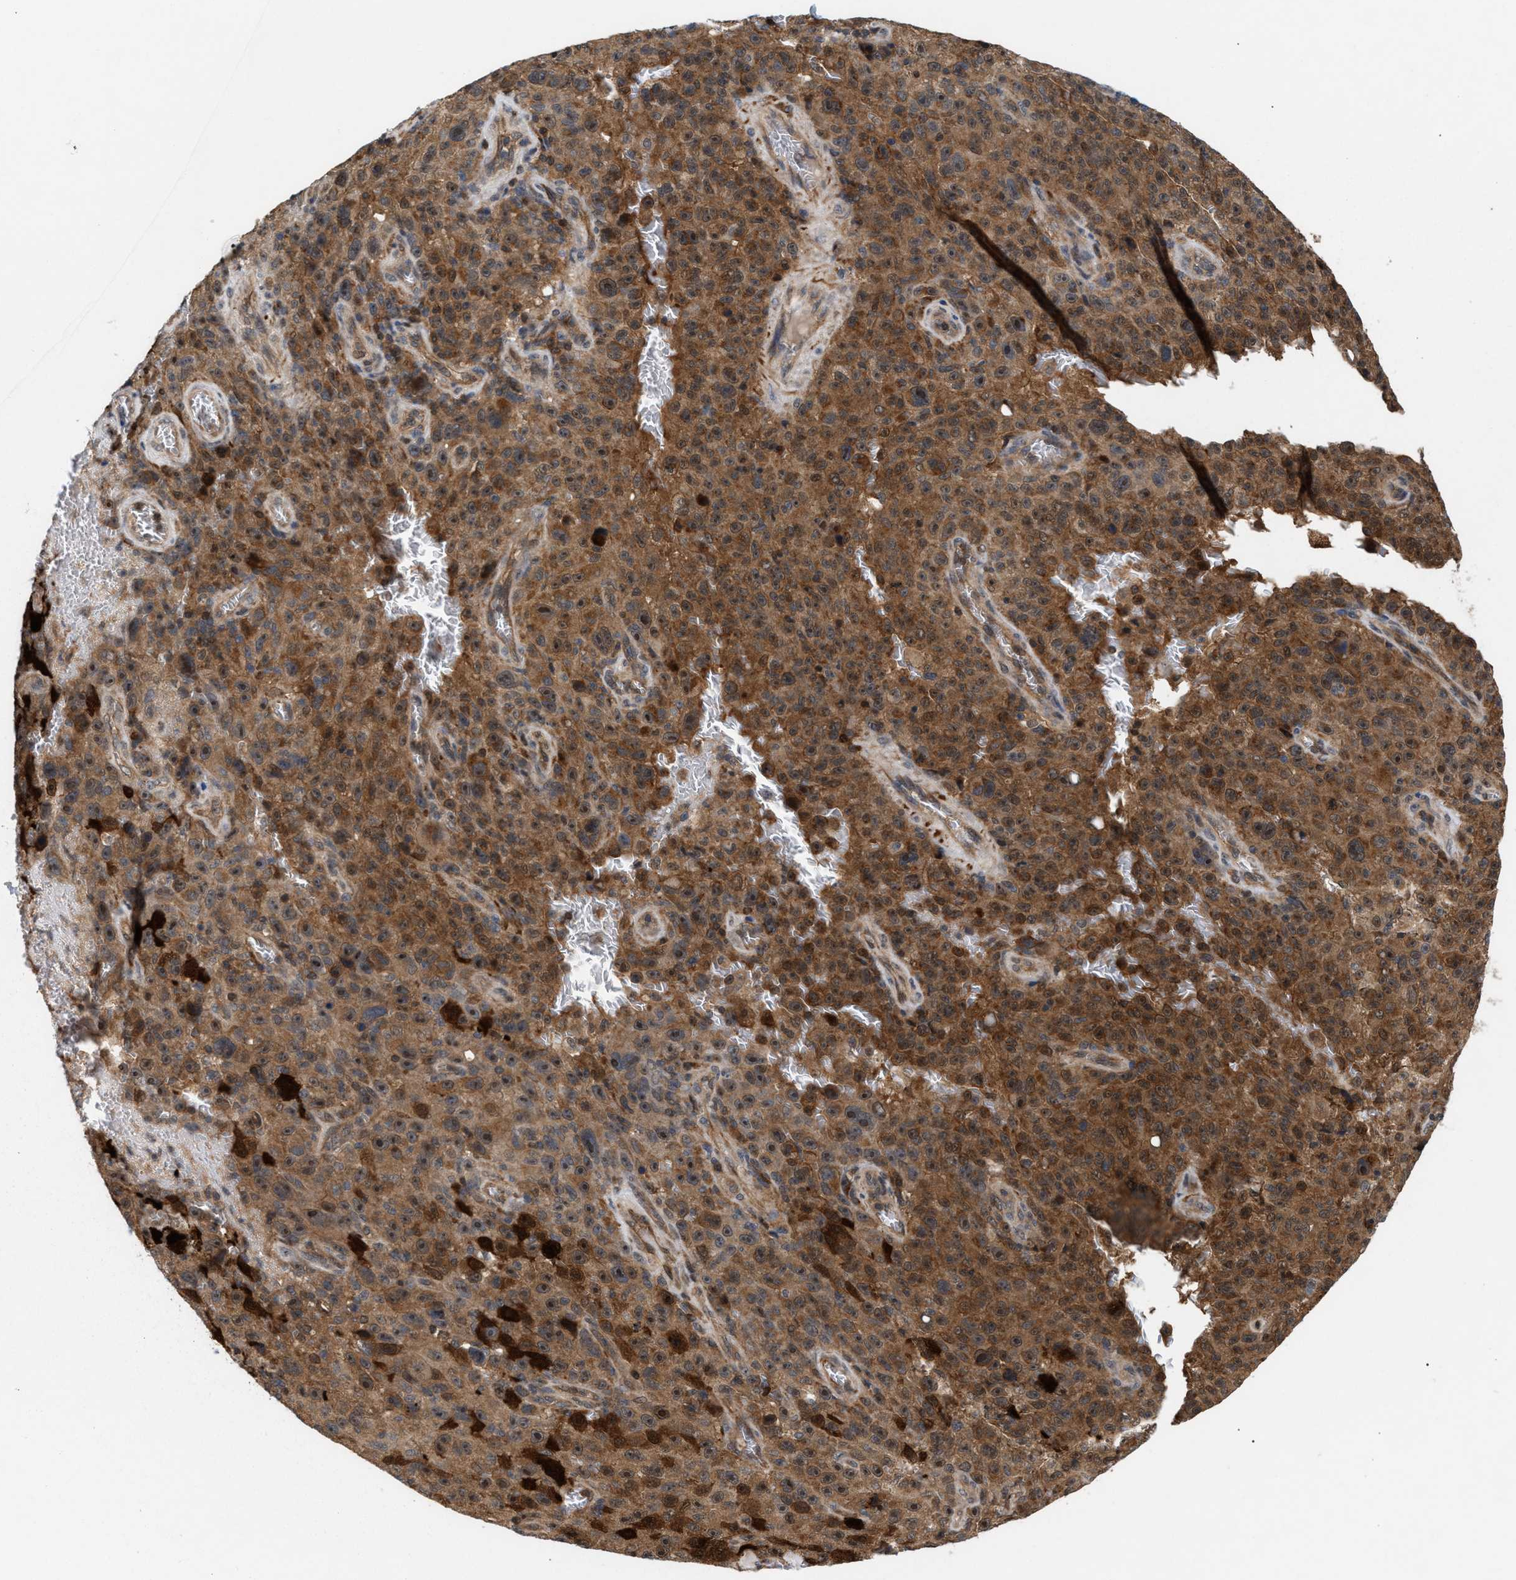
{"staining": {"intensity": "moderate", "quantity": ">75%", "location": "cytoplasmic/membranous"}, "tissue": "melanoma", "cell_type": "Tumor cells", "image_type": "cancer", "snomed": [{"axis": "morphology", "description": "Malignant melanoma, NOS"}, {"axis": "topography", "description": "Skin"}], "caption": "This micrograph reveals immunohistochemistry staining of human melanoma, with medium moderate cytoplasmic/membranous staining in about >75% of tumor cells.", "gene": "GLOD4", "patient": {"sex": "female", "age": 82}}